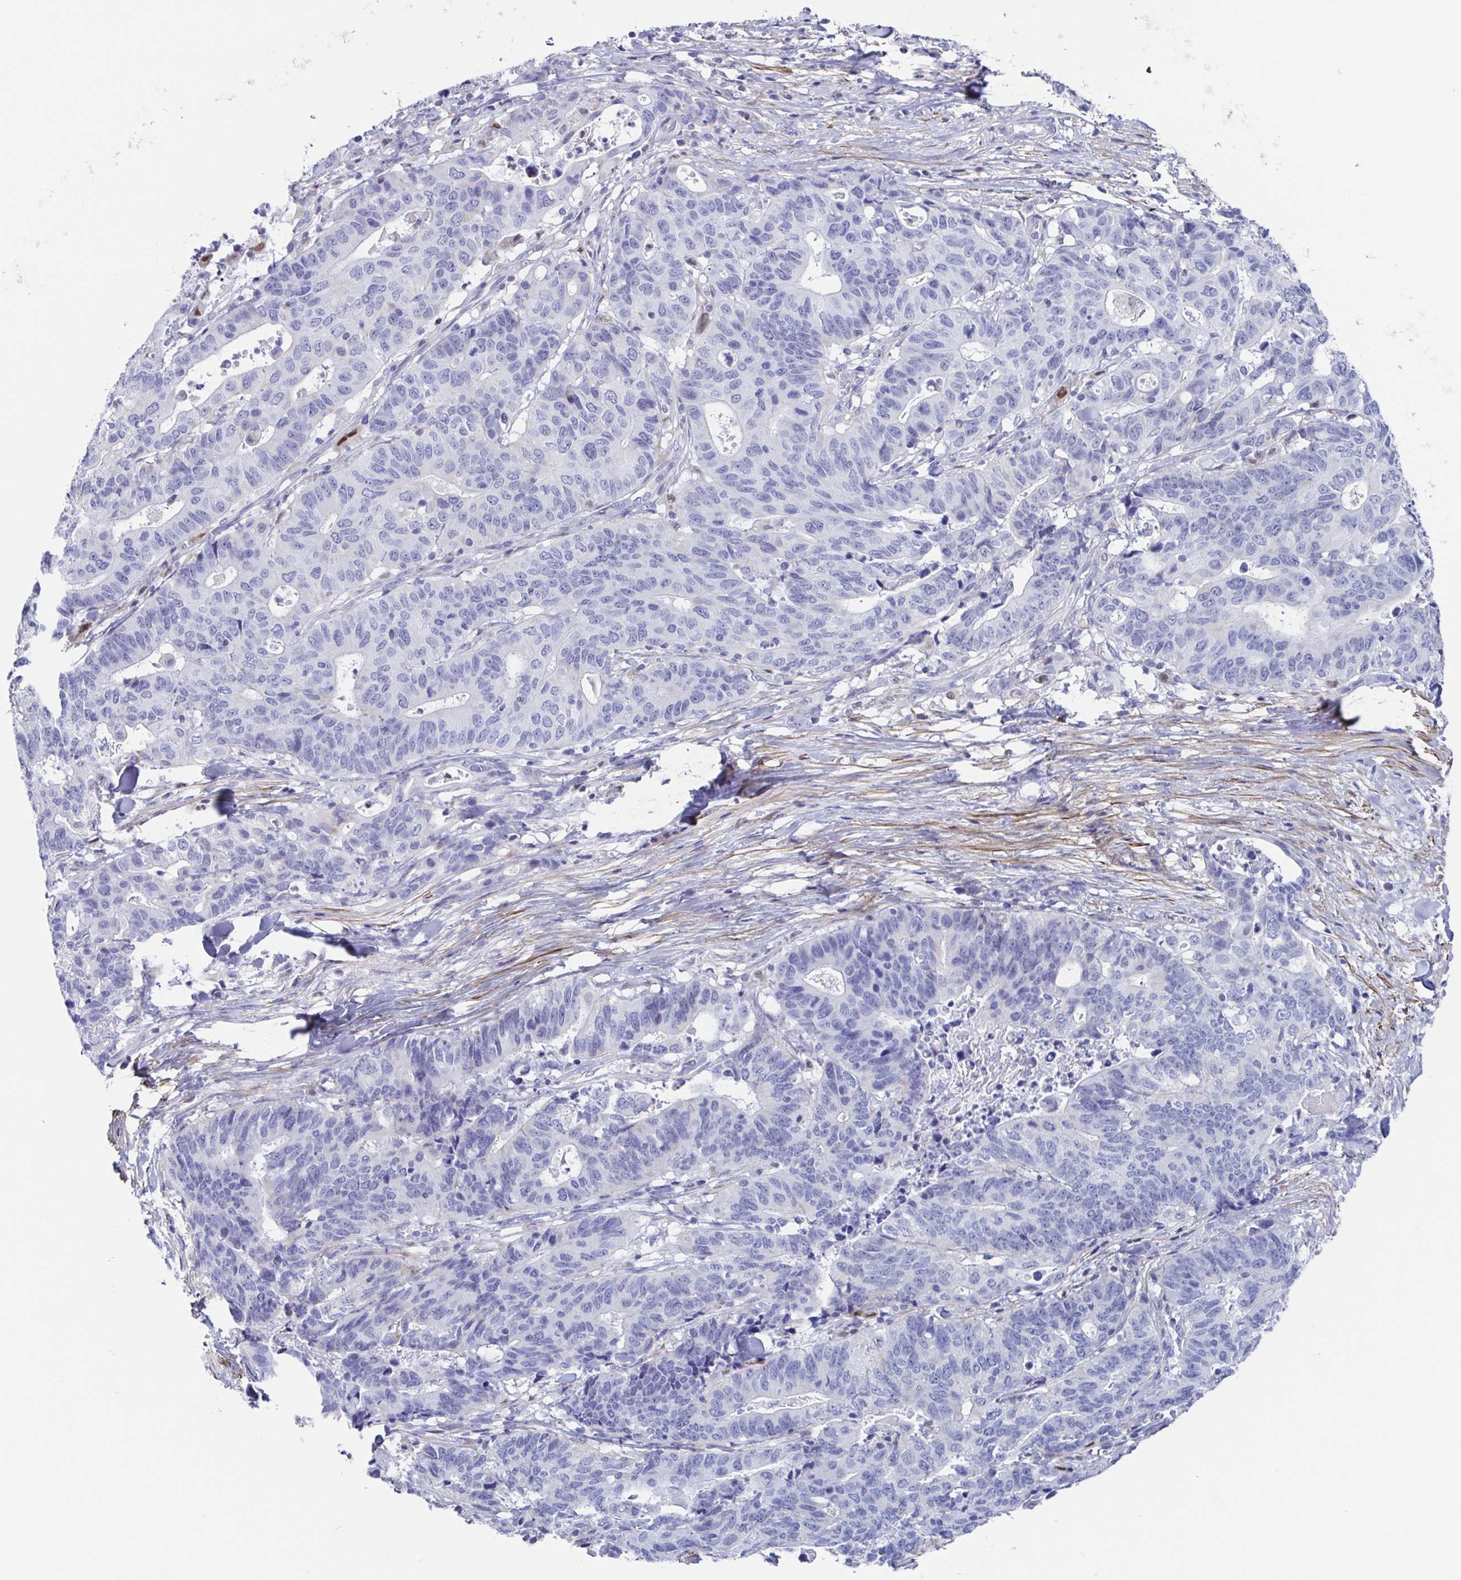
{"staining": {"intensity": "negative", "quantity": "none", "location": "none"}, "tissue": "stomach cancer", "cell_type": "Tumor cells", "image_type": "cancer", "snomed": [{"axis": "morphology", "description": "Adenocarcinoma, NOS"}, {"axis": "topography", "description": "Stomach, upper"}], "caption": "Stomach cancer (adenocarcinoma) stained for a protein using immunohistochemistry reveals no expression tumor cells.", "gene": "PBOV1", "patient": {"sex": "female", "age": 67}}